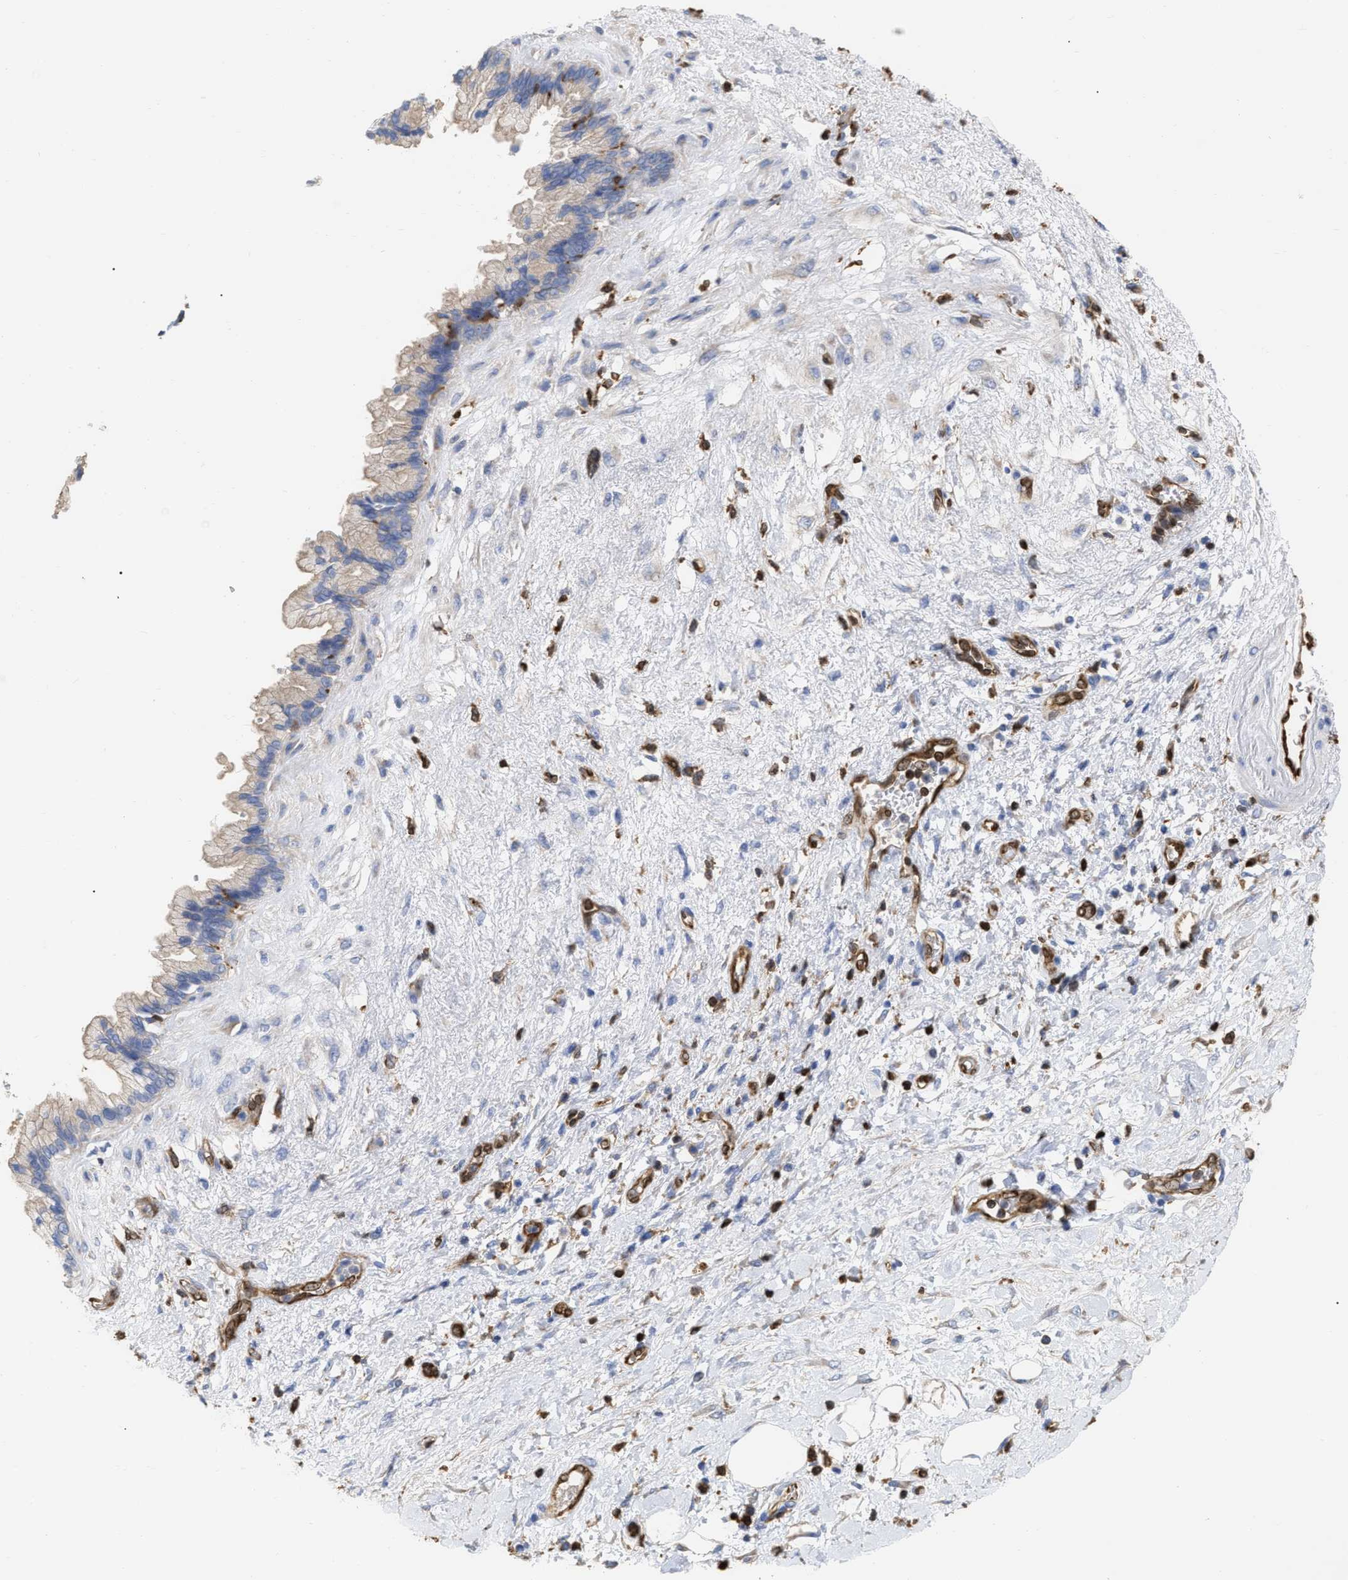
{"staining": {"intensity": "weak", "quantity": "<25%", "location": "cytoplasmic/membranous"}, "tissue": "pancreatic cancer", "cell_type": "Tumor cells", "image_type": "cancer", "snomed": [{"axis": "morphology", "description": "Adenocarcinoma, NOS"}, {"axis": "topography", "description": "Pancreas"}], "caption": "There is no significant staining in tumor cells of pancreatic cancer (adenocarcinoma).", "gene": "GIMAP4", "patient": {"sex": "female", "age": 60}}